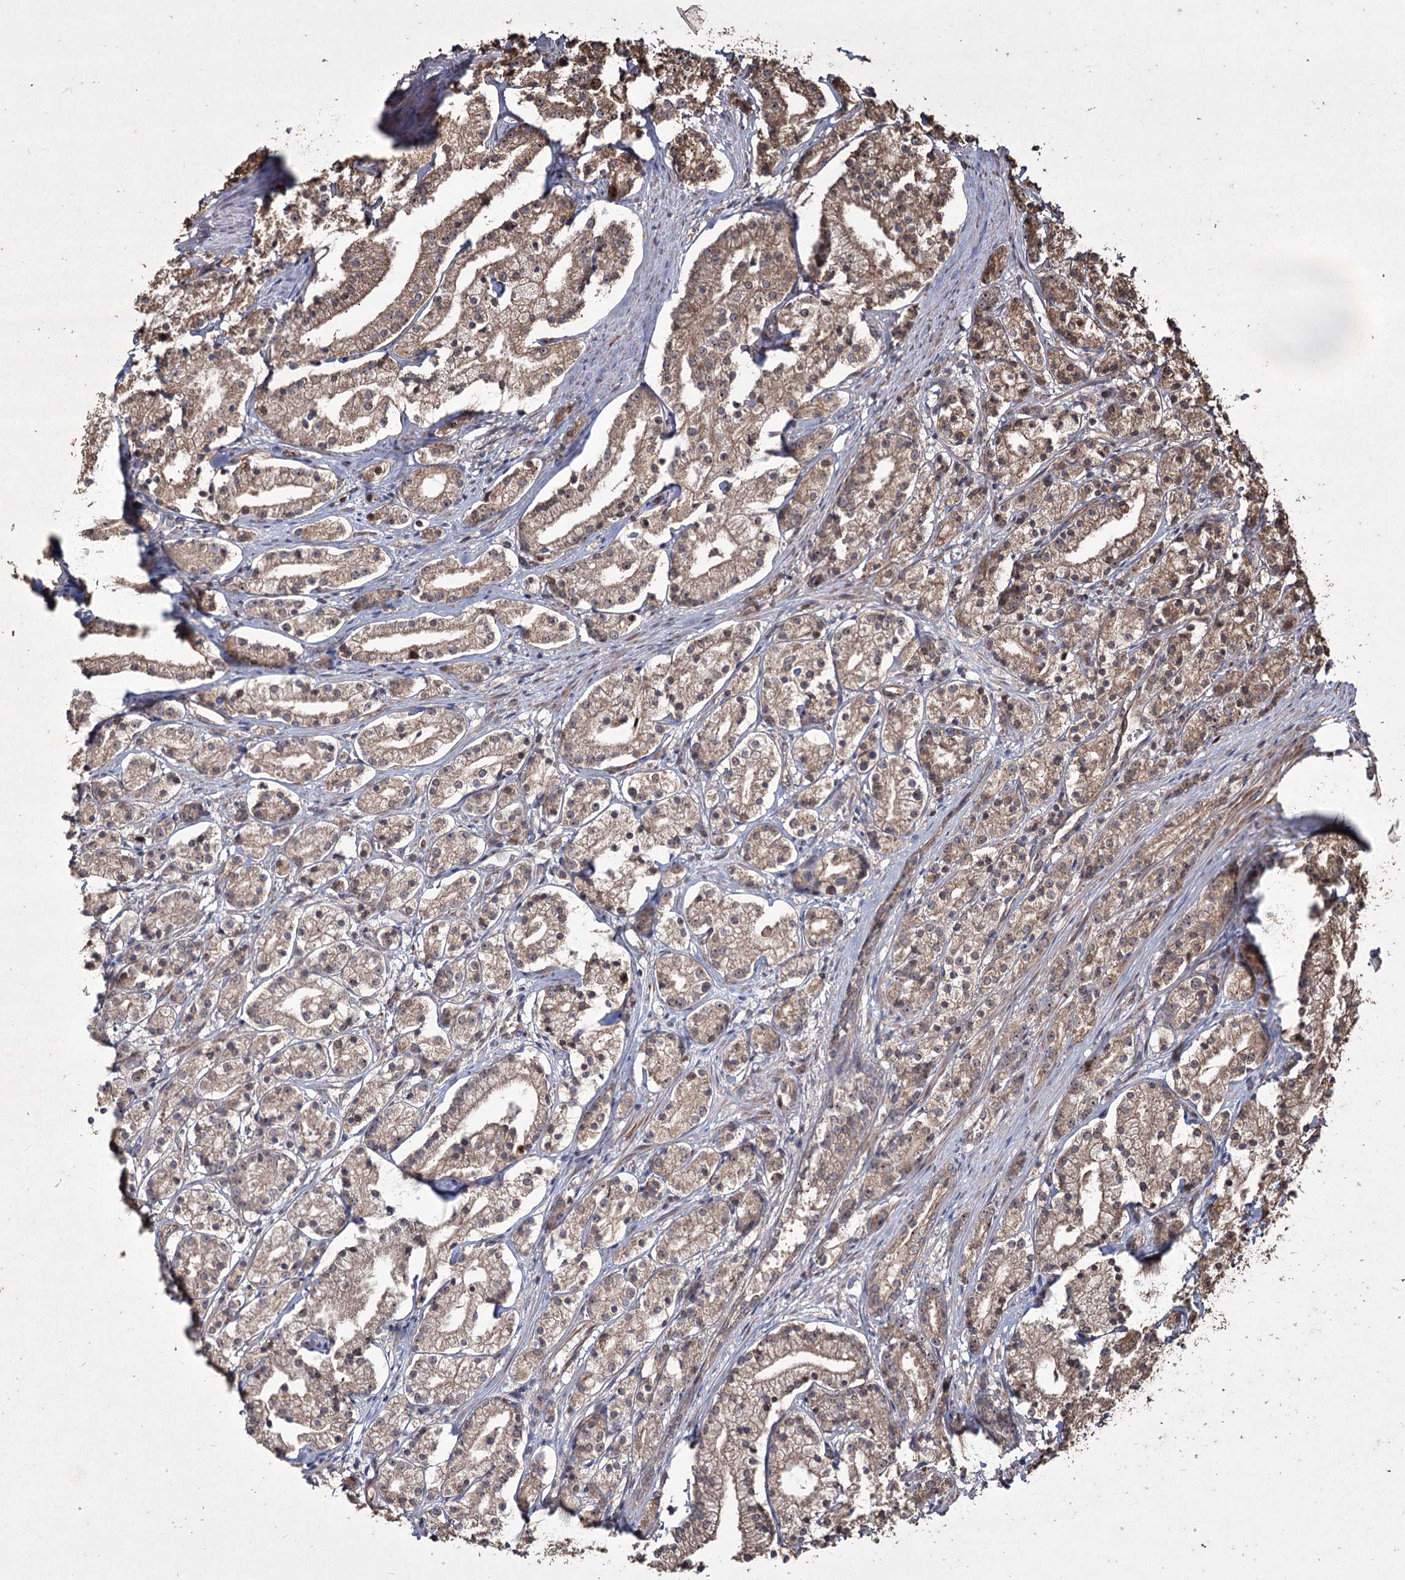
{"staining": {"intensity": "weak", "quantity": ">75%", "location": "cytoplasmic/membranous,nuclear"}, "tissue": "prostate cancer", "cell_type": "Tumor cells", "image_type": "cancer", "snomed": [{"axis": "morphology", "description": "Adenocarcinoma, High grade"}, {"axis": "topography", "description": "Prostate"}], "caption": "Adenocarcinoma (high-grade) (prostate) stained with a brown dye shows weak cytoplasmic/membranous and nuclear positive staining in approximately >75% of tumor cells.", "gene": "PRC1", "patient": {"sex": "male", "age": 69}}